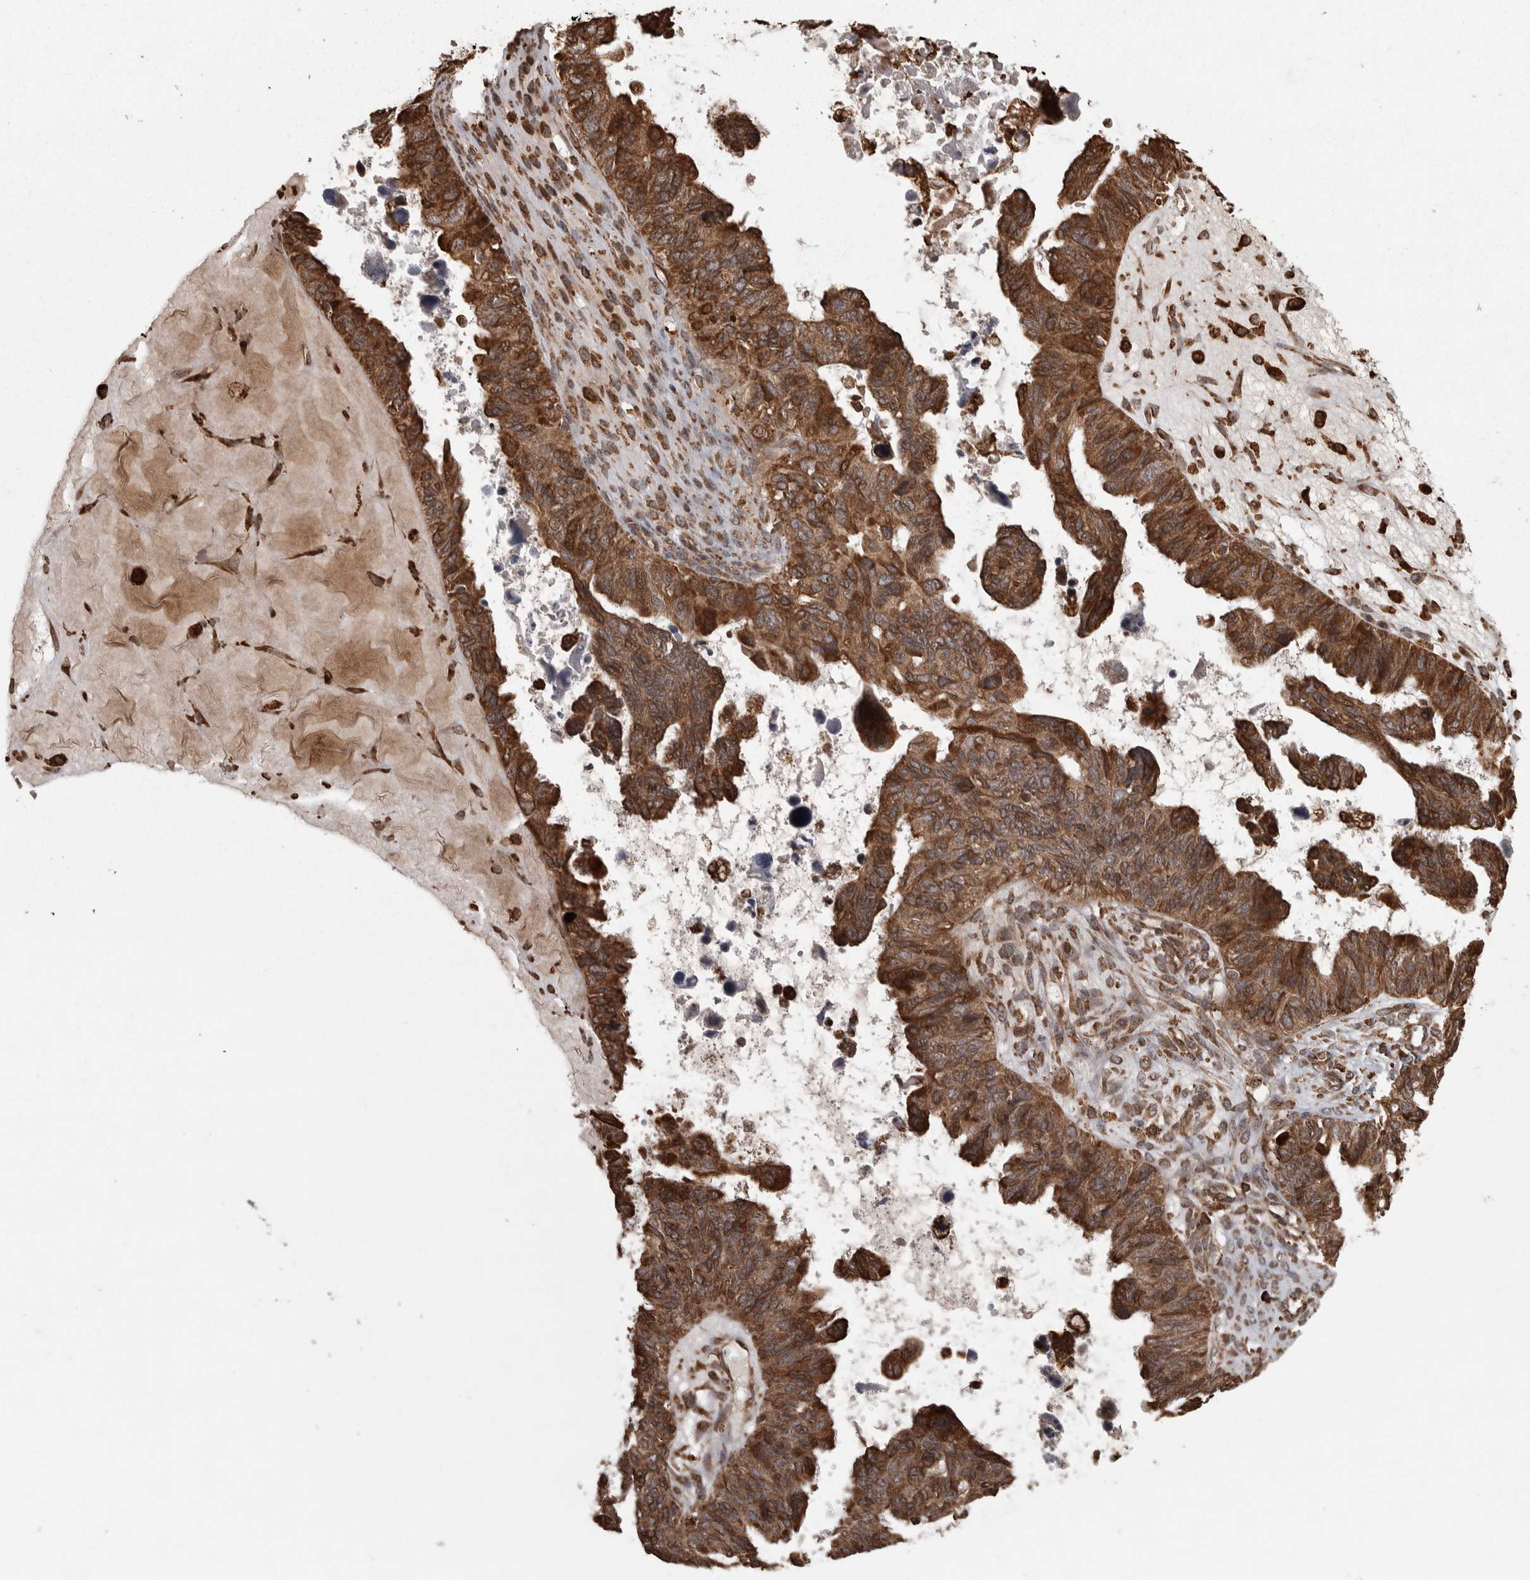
{"staining": {"intensity": "strong", "quantity": ">75%", "location": "cytoplasmic/membranous"}, "tissue": "ovarian cancer", "cell_type": "Tumor cells", "image_type": "cancer", "snomed": [{"axis": "morphology", "description": "Cystadenocarcinoma, serous, NOS"}, {"axis": "topography", "description": "Ovary"}], "caption": "High-power microscopy captured an immunohistochemistry (IHC) micrograph of ovarian serous cystadenocarcinoma, revealing strong cytoplasmic/membranous expression in about >75% of tumor cells.", "gene": "AGBL3", "patient": {"sex": "female", "age": 79}}